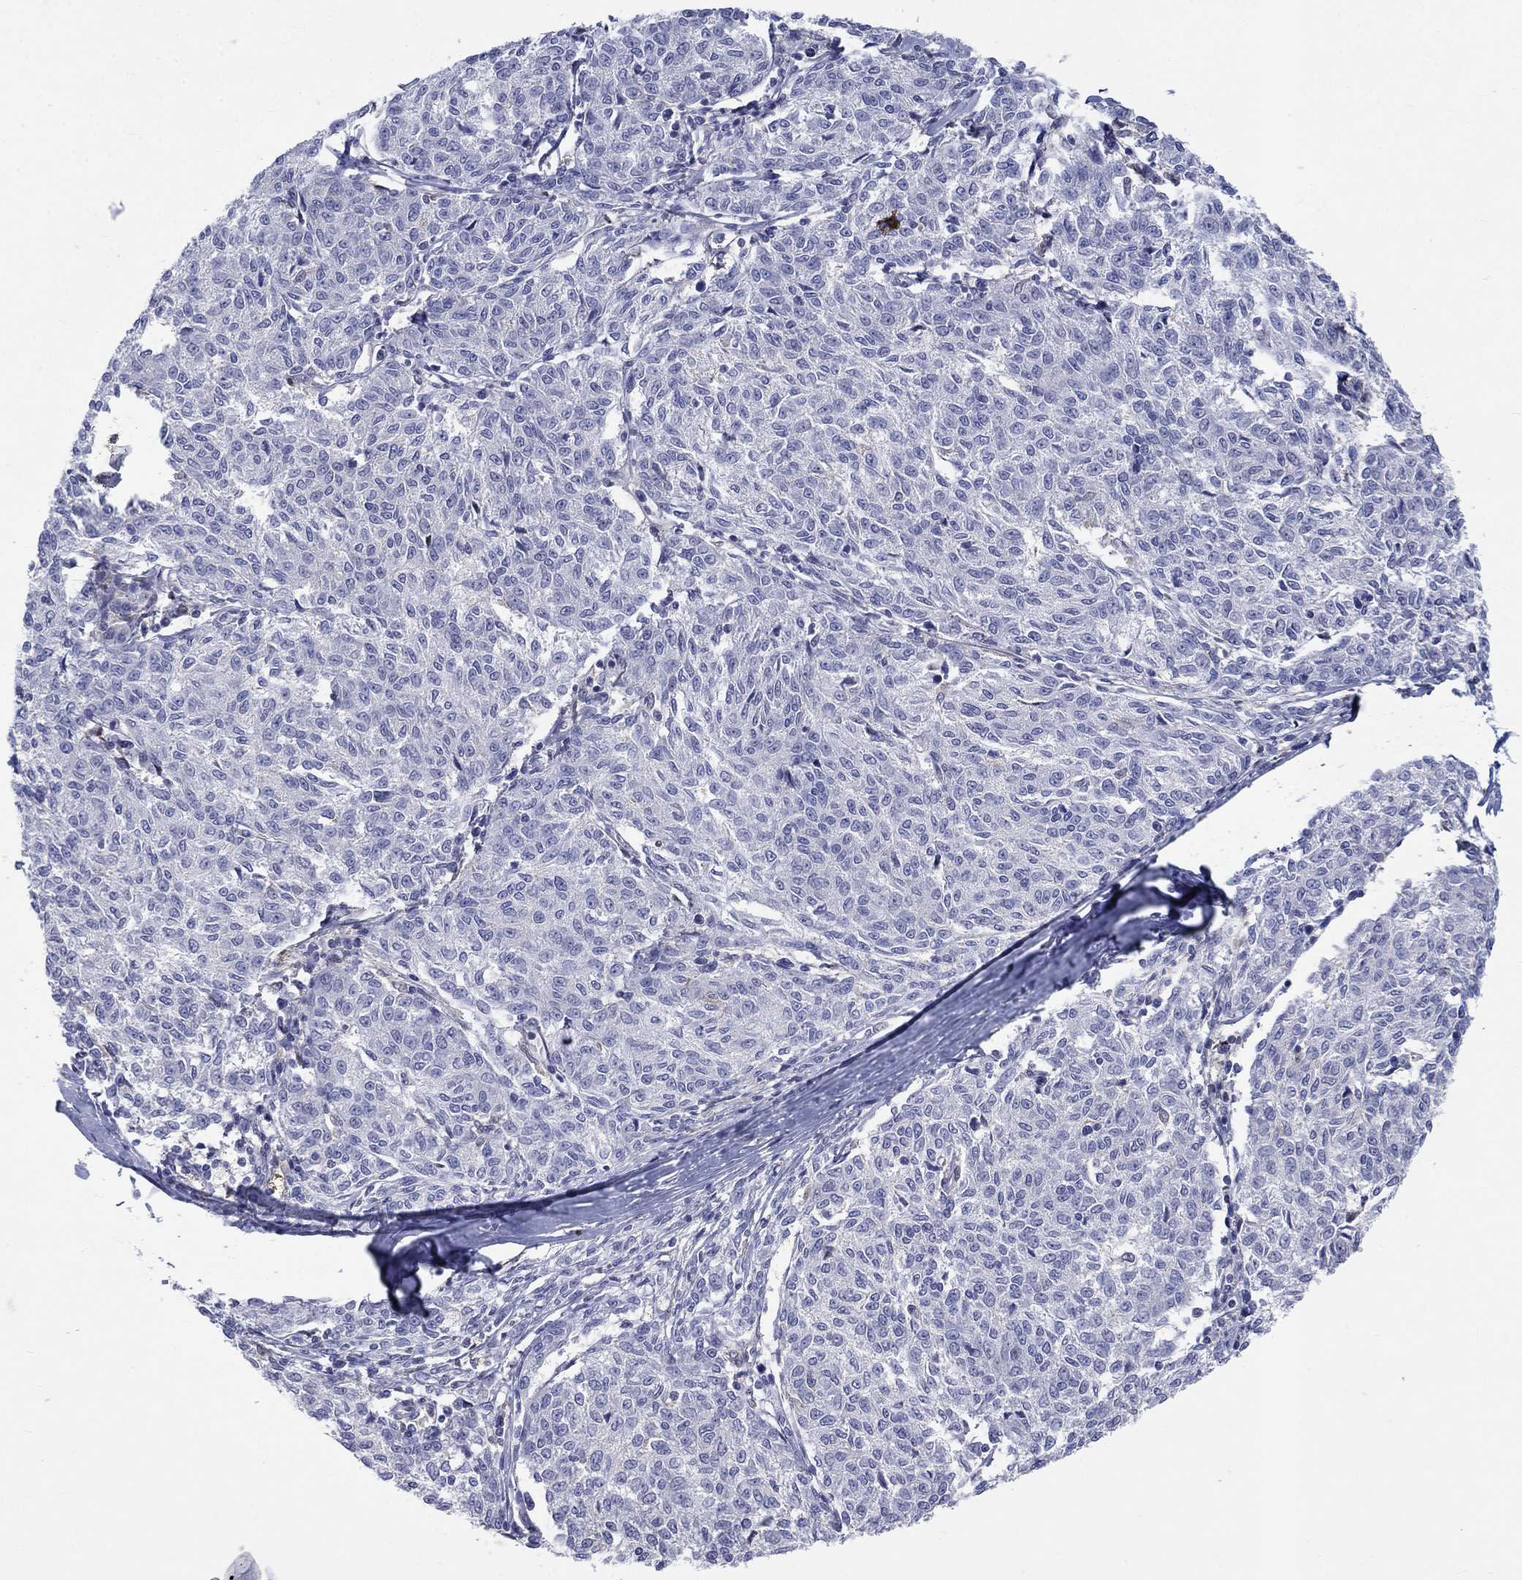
{"staining": {"intensity": "negative", "quantity": "none", "location": "none"}, "tissue": "melanoma", "cell_type": "Tumor cells", "image_type": "cancer", "snomed": [{"axis": "morphology", "description": "Malignant melanoma, NOS"}, {"axis": "topography", "description": "Skin"}], "caption": "Immunohistochemistry of human melanoma exhibits no staining in tumor cells. (Brightfield microscopy of DAB immunohistochemistry (IHC) at high magnification).", "gene": "EGFLAM", "patient": {"sex": "female", "age": 72}}